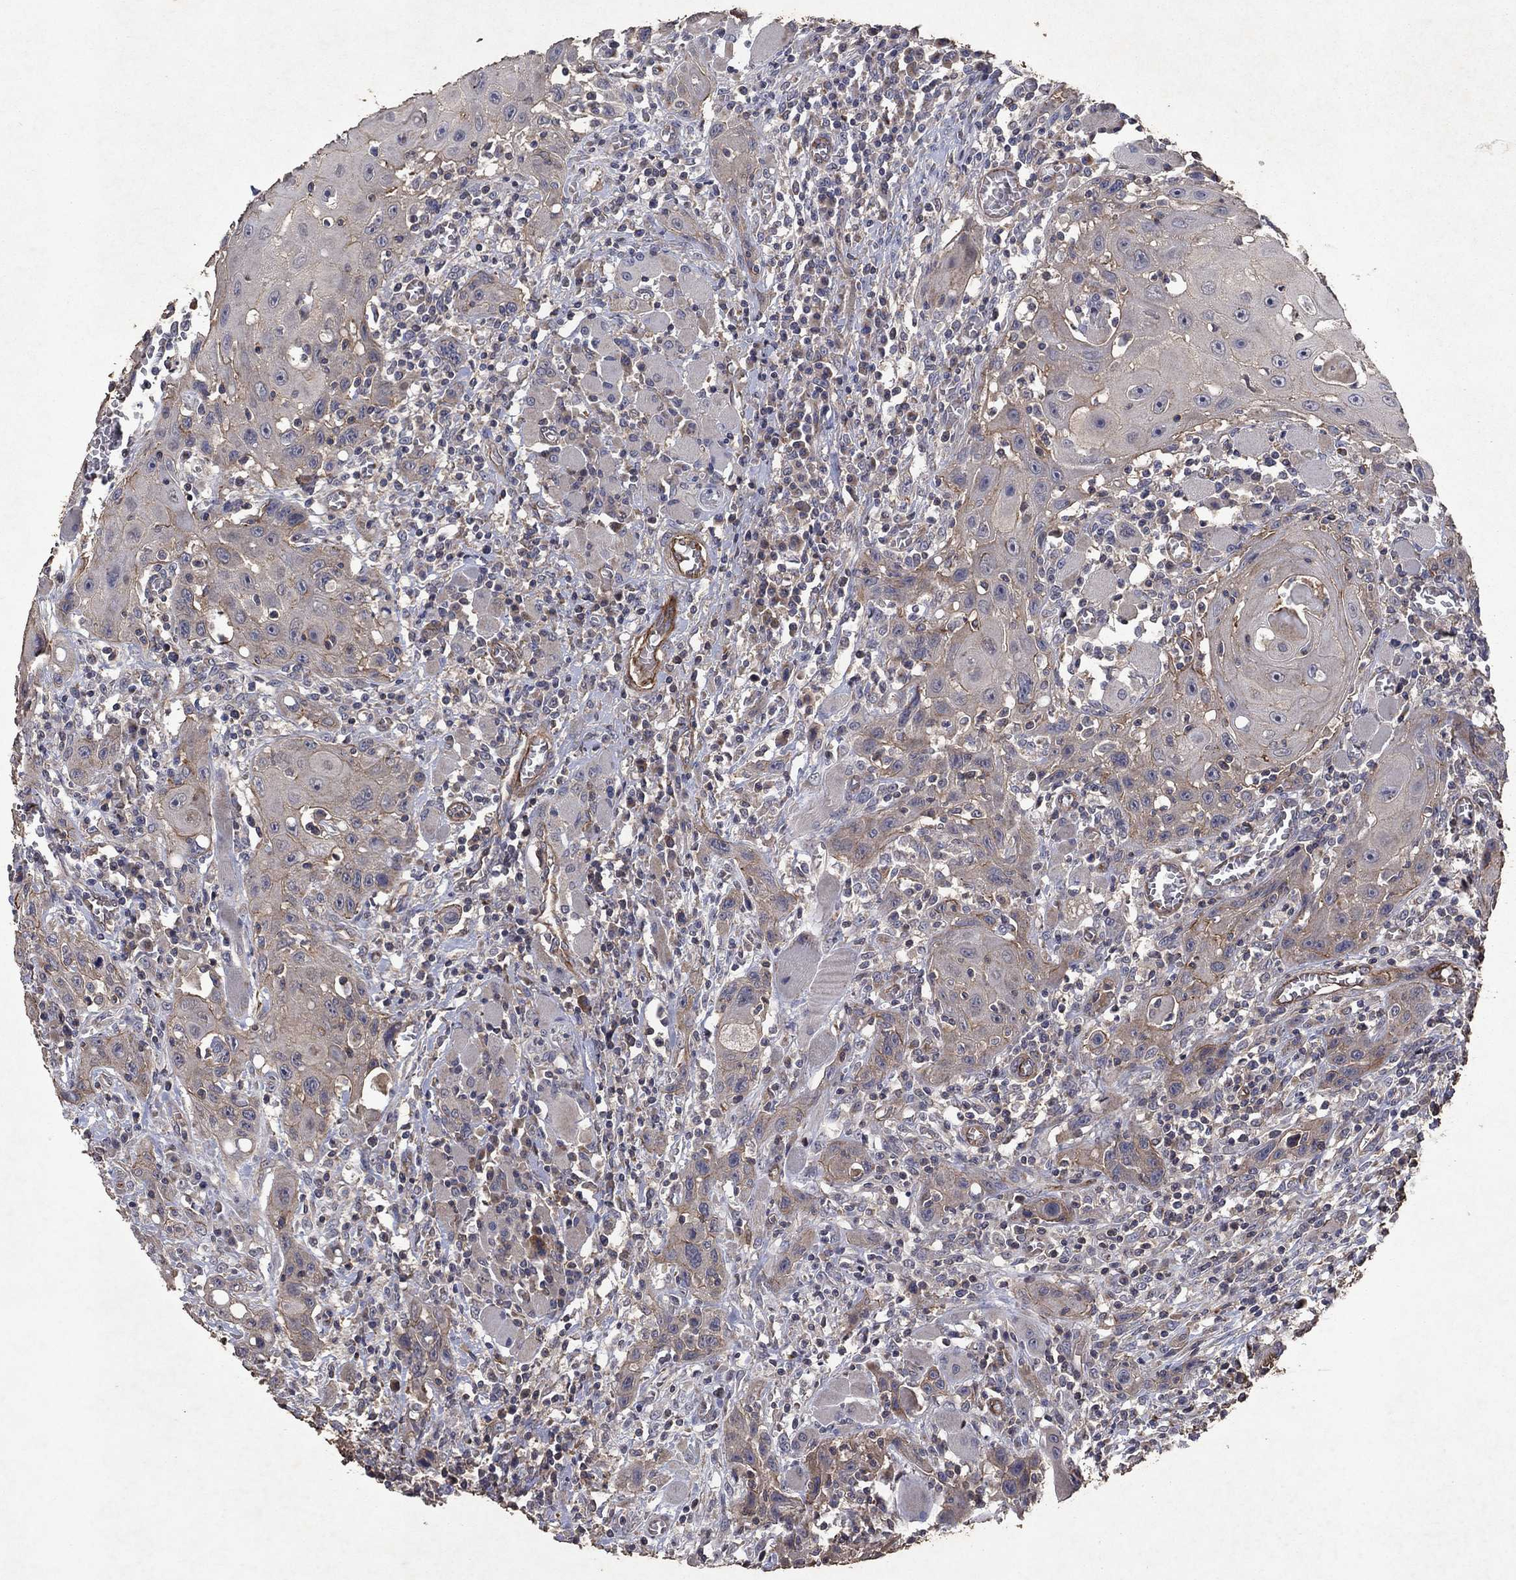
{"staining": {"intensity": "weak", "quantity": "25%-75%", "location": "cytoplasmic/membranous"}, "tissue": "head and neck cancer", "cell_type": "Tumor cells", "image_type": "cancer", "snomed": [{"axis": "morphology", "description": "Normal tissue, NOS"}, {"axis": "morphology", "description": "Squamous cell carcinoma, NOS"}, {"axis": "topography", "description": "Oral tissue"}, {"axis": "topography", "description": "Head-Neck"}], "caption": "This is an image of immunohistochemistry staining of head and neck cancer (squamous cell carcinoma), which shows weak positivity in the cytoplasmic/membranous of tumor cells.", "gene": "FRG1", "patient": {"sex": "male", "age": 71}}